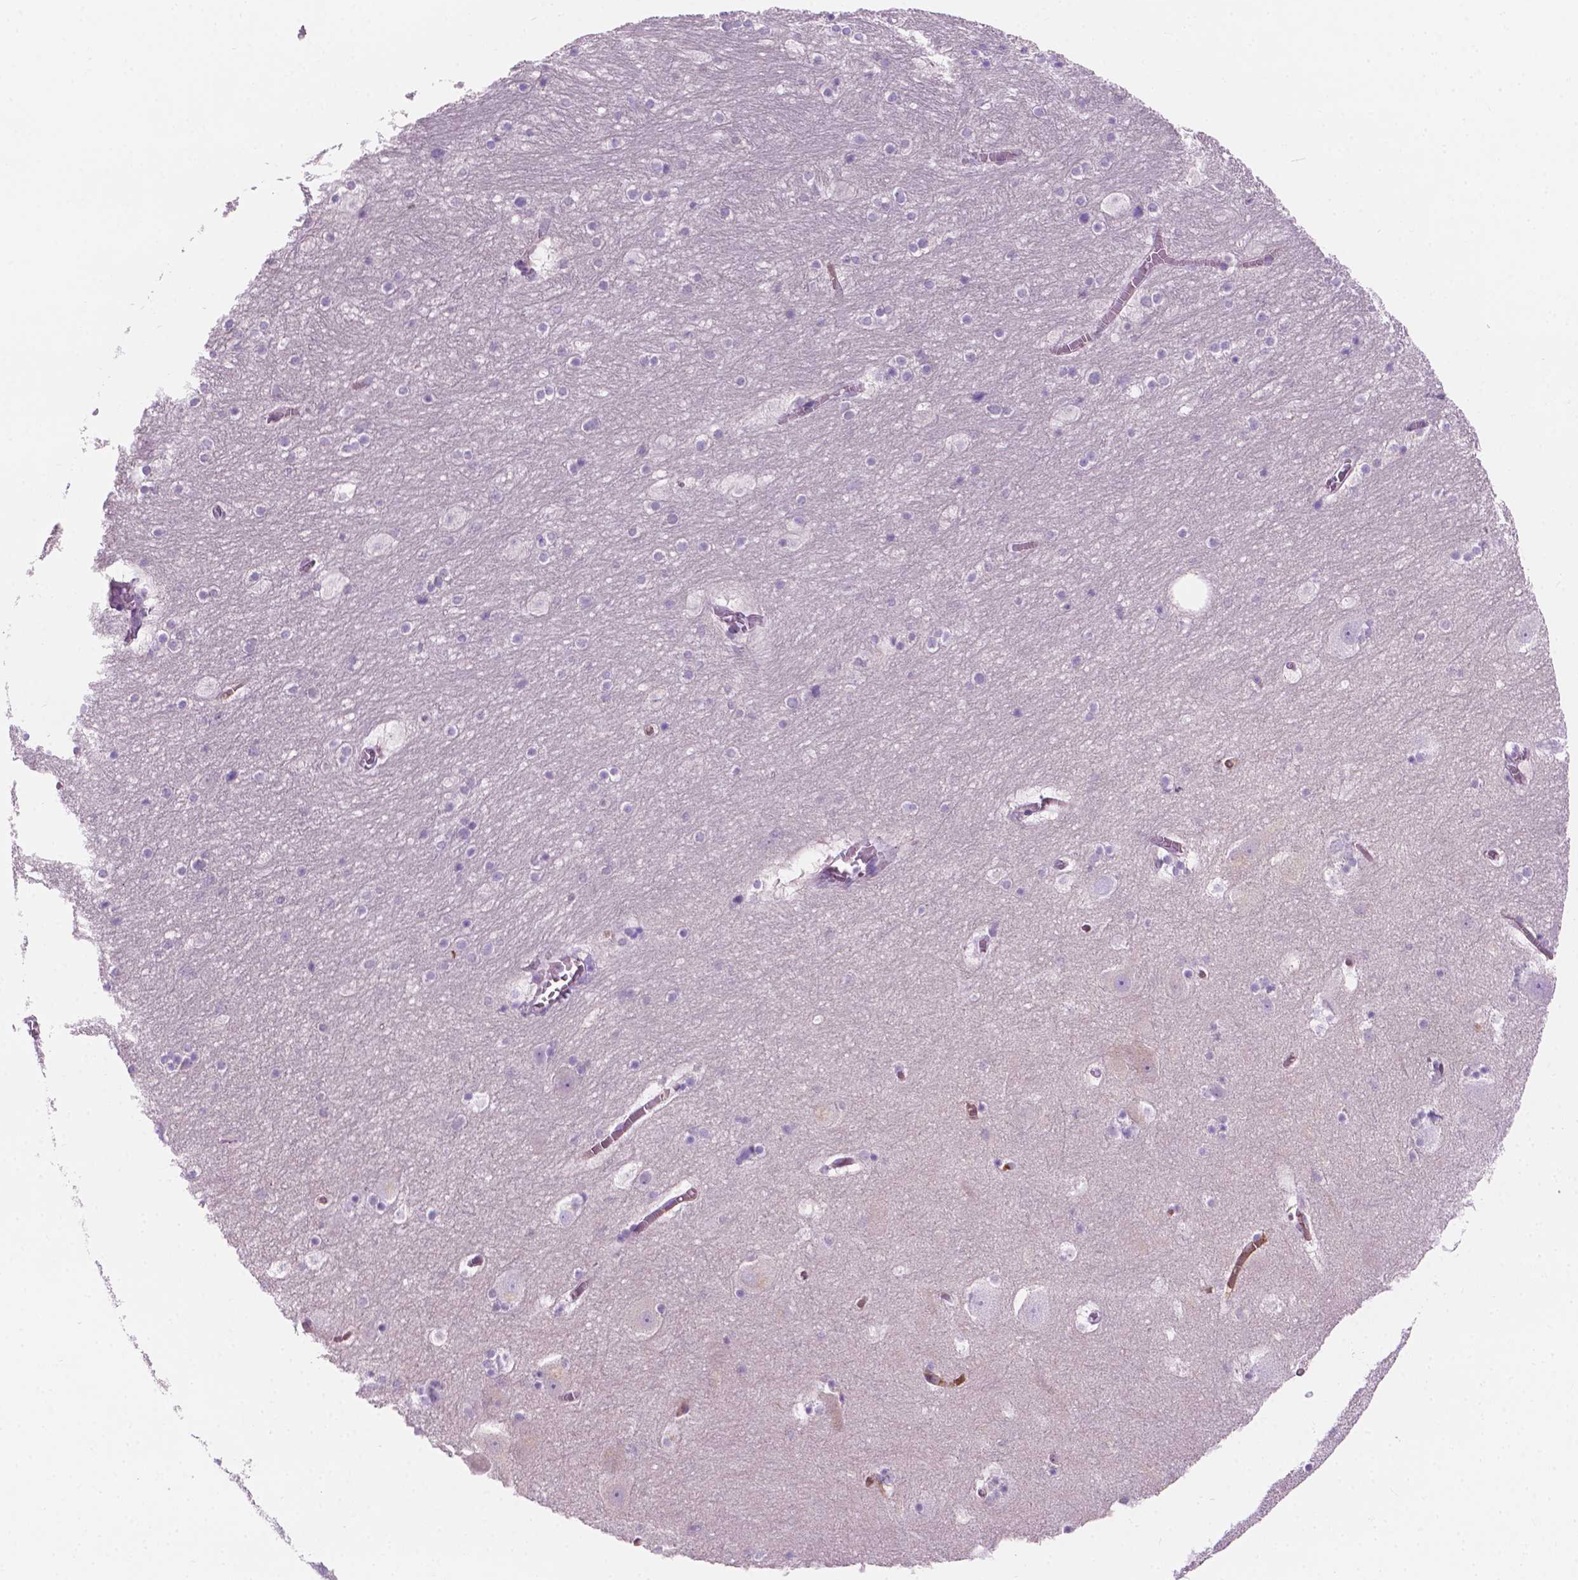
{"staining": {"intensity": "negative", "quantity": "none", "location": "none"}, "tissue": "hippocampus", "cell_type": "Glial cells", "image_type": "normal", "snomed": [{"axis": "morphology", "description": "Normal tissue, NOS"}, {"axis": "topography", "description": "Hippocampus"}], "caption": "Protein analysis of unremarkable hippocampus displays no significant staining in glial cells.", "gene": "EPPK1", "patient": {"sex": "male", "age": 45}}